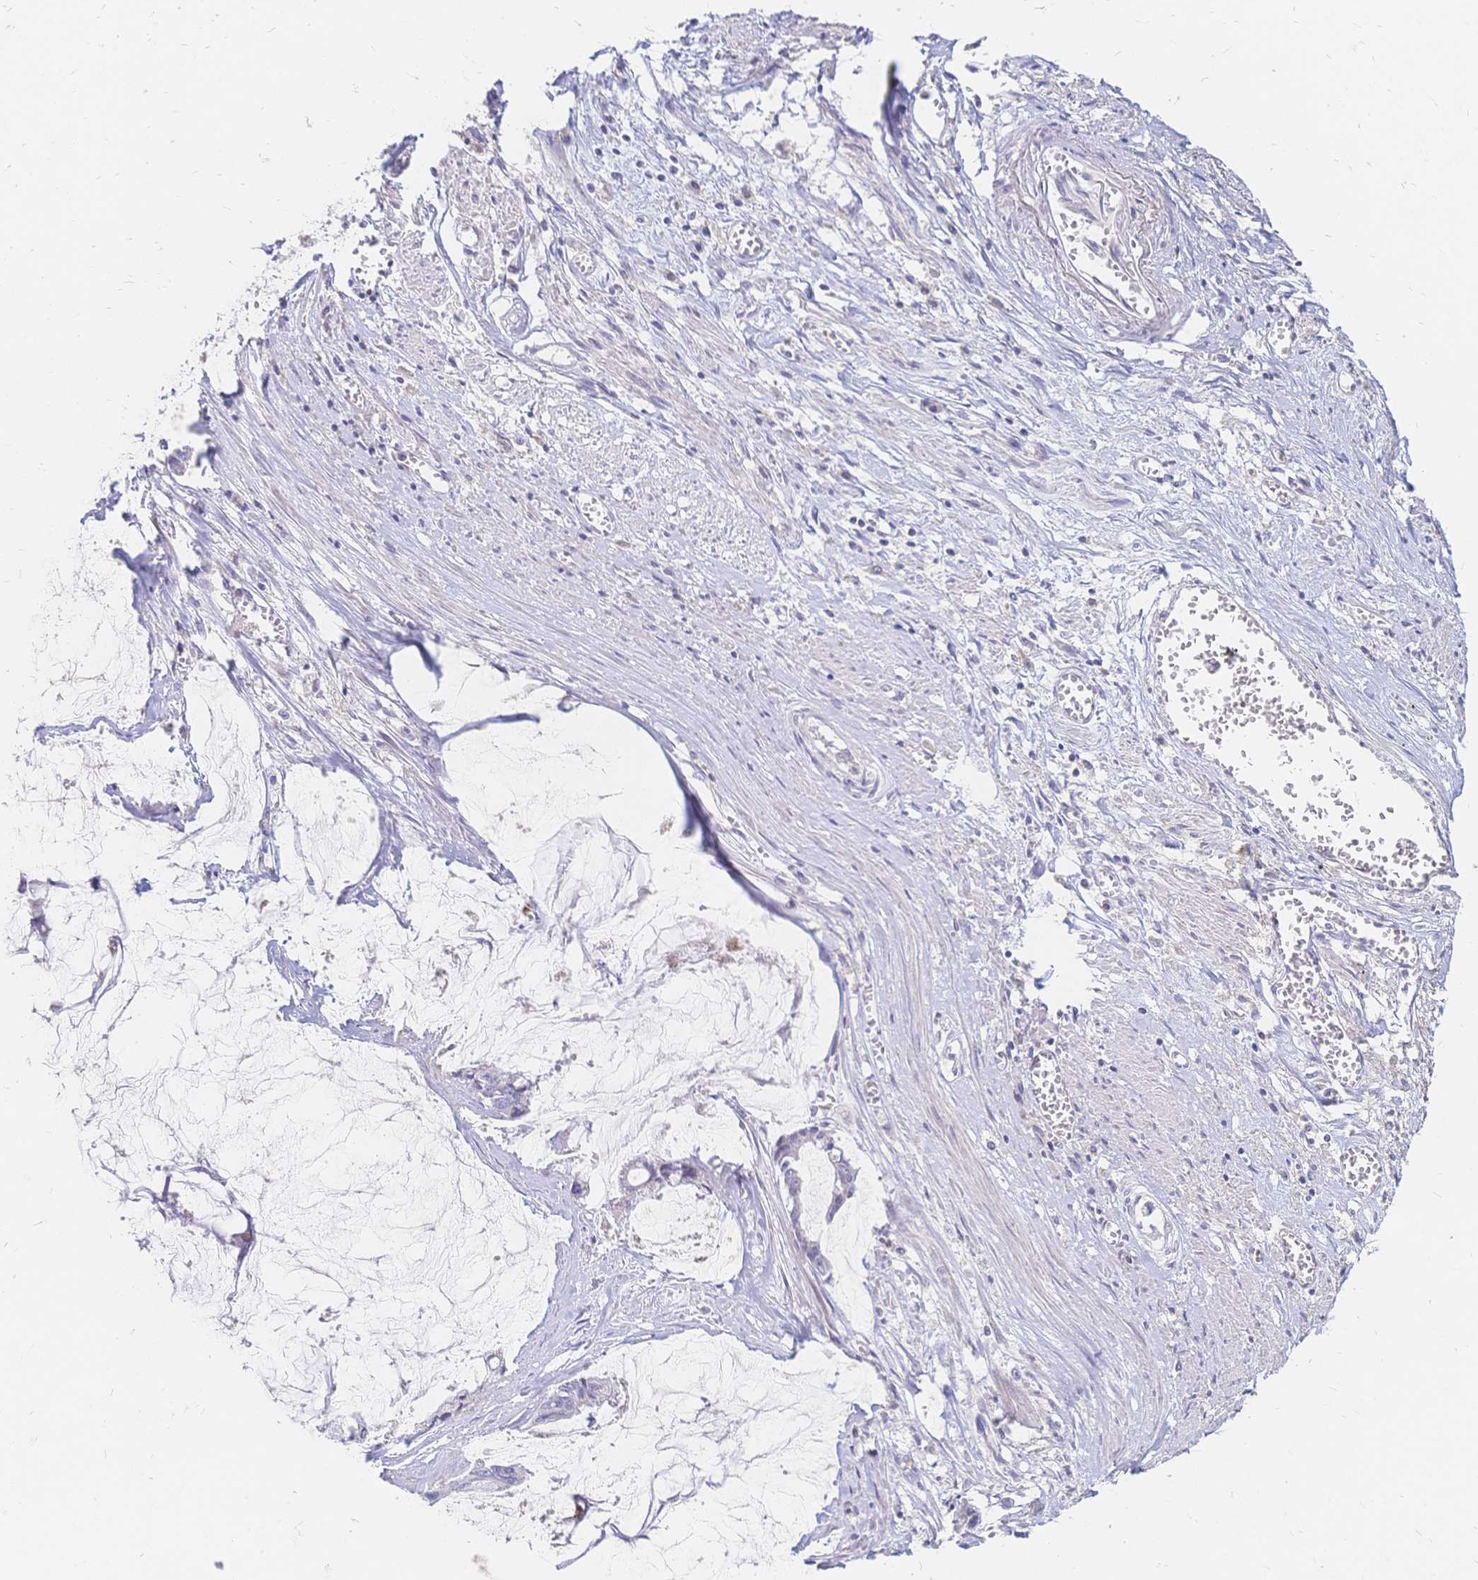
{"staining": {"intensity": "negative", "quantity": "none", "location": "none"}, "tissue": "ovarian cancer", "cell_type": "Tumor cells", "image_type": "cancer", "snomed": [{"axis": "morphology", "description": "Cystadenocarcinoma, mucinous, NOS"}, {"axis": "topography", "description": "Ovary"}], "caption": "Tumor cells show no significant protein positivity in mucinous cystadenocarcinoma (ovarian).", "gene": "VWC2L", "patient": {"sex": "female", "age": 90}}